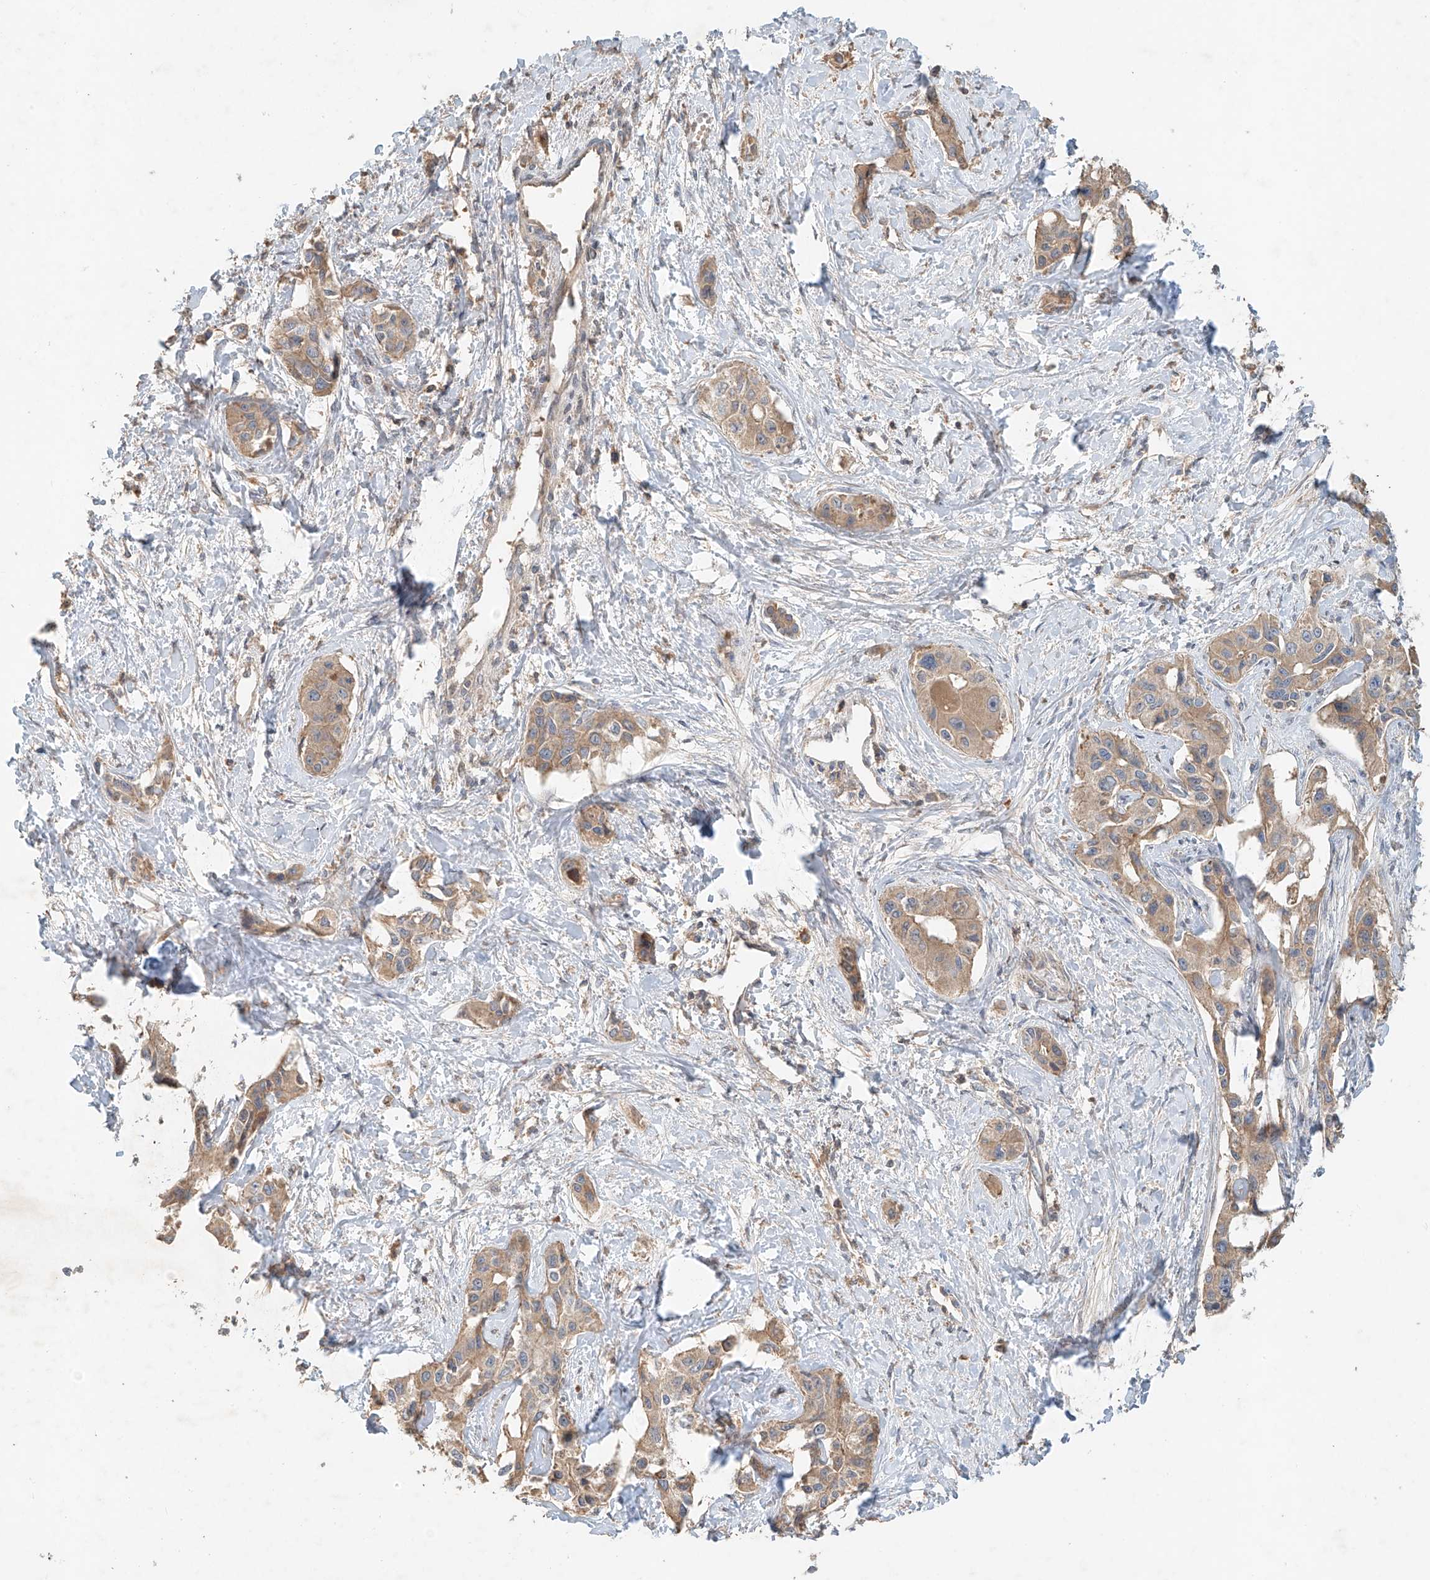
{"staining": {"intensity": "weak", "quantity": ">75%", "location": "cytoplasmic/membranous"}, "tissue": "liver cancer", "cell_type": "Tumor cells", "image_type": "cancer", "snomed": [{"axis": "morphology", "description": "Cholangiocarcinoma"}, {"axis": "topography", "description": "Liver"}], "caption": "This is a histology image of IHC staining of liver cancer, which shows weak staining in the cytoplasmic/membranous of tumor cells.", "gene": "GNB1L", "patient": {"sex": "male", "age": 59}}